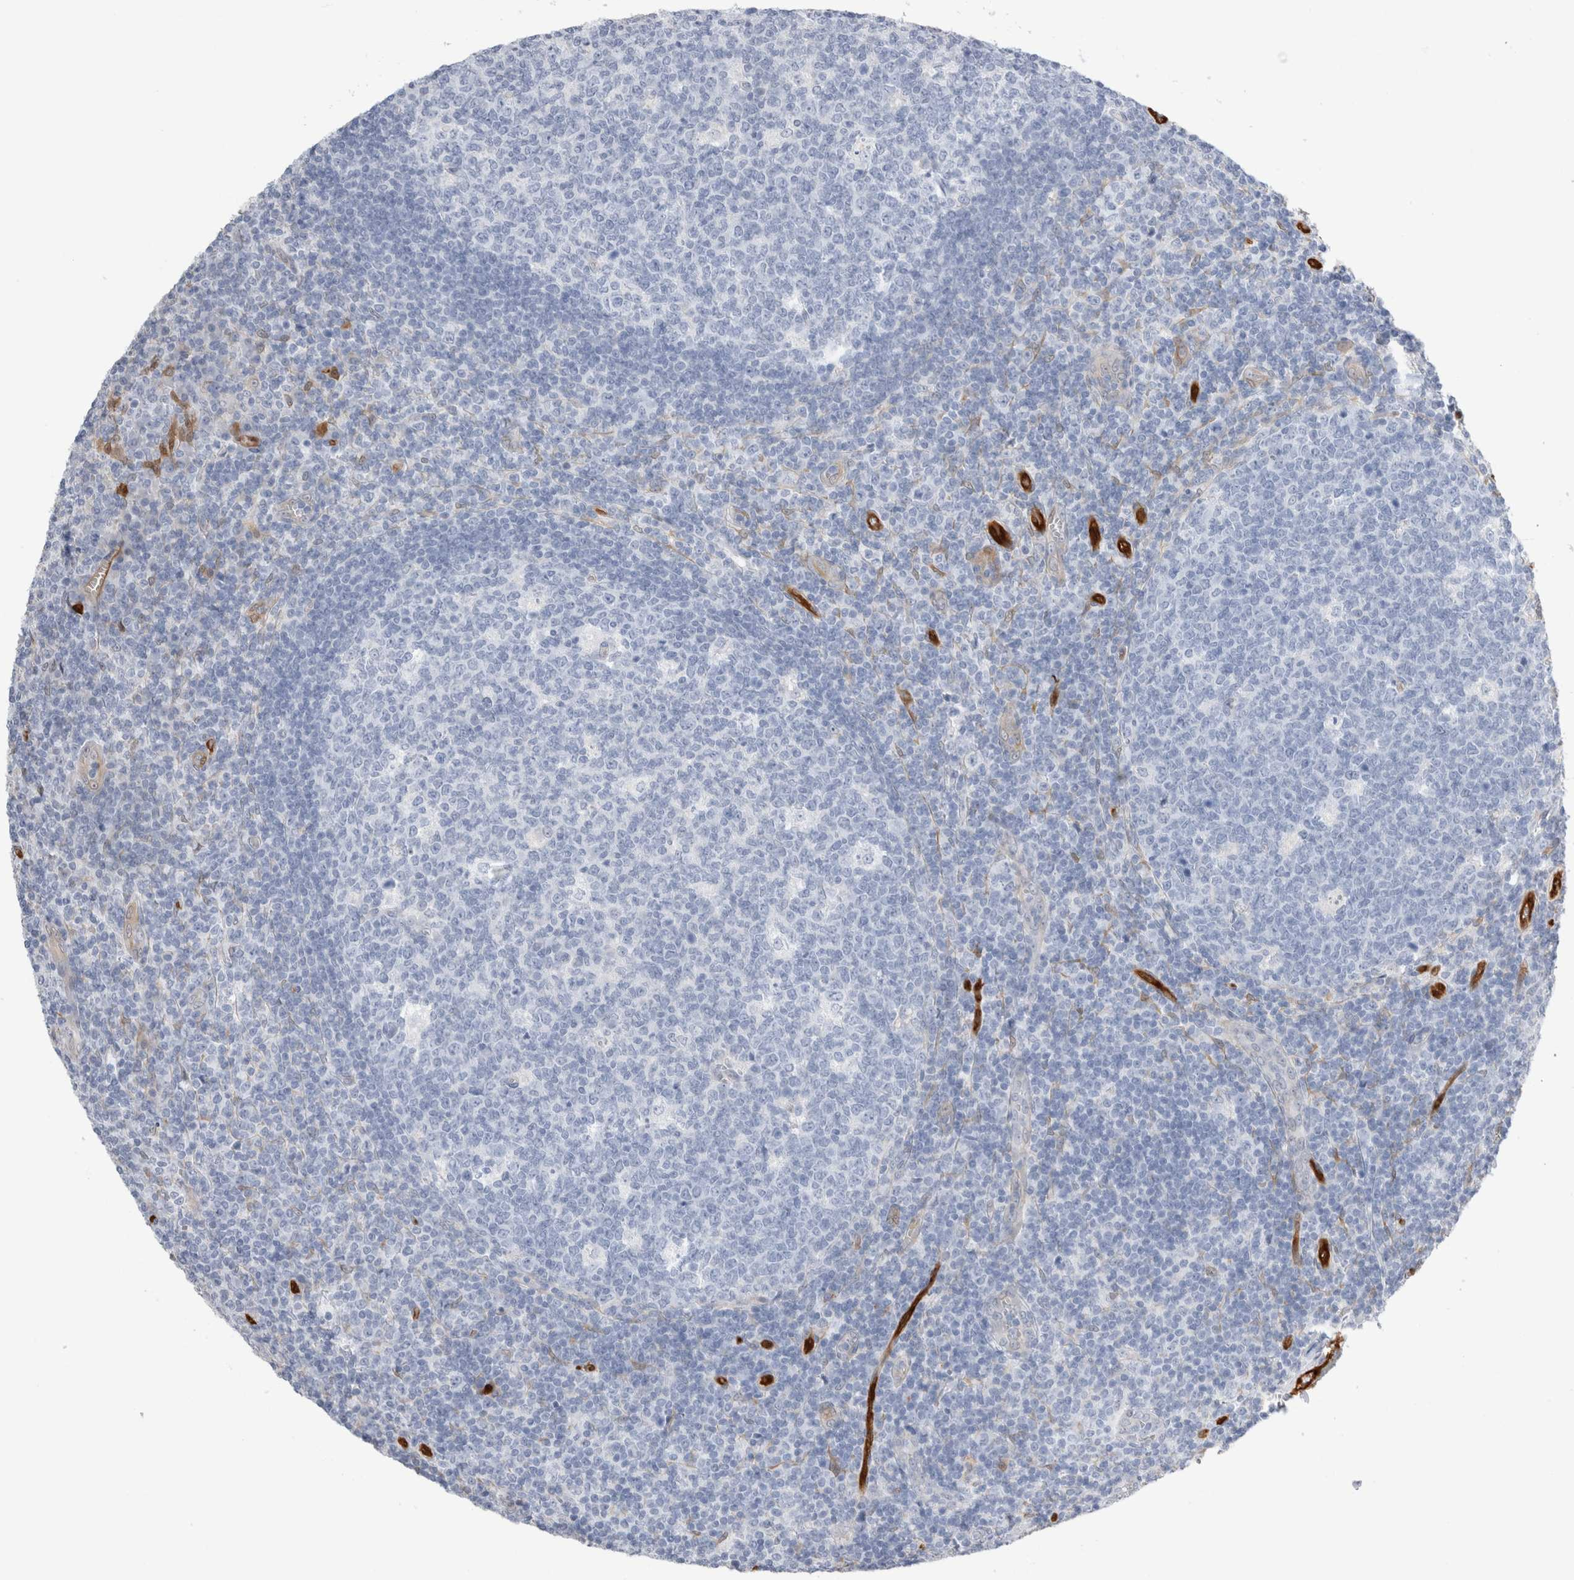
{"staining": {"intensity": "negative", "quantity": "none", "location": "none"}, "tissue": "tonsil", "cell_type": "Germinal center cells", "image_type": "normal", "snomed": [{"axis": "morphology", "description": "Normal tissue, NOS"}, {"axis": "topography", "description": "Tonsil"}], "caption": "Immunohistochemistry (IHC) micrograph of unremarkable human tonsil stained for a protein (brown), which exhibits no staining in germinal center cells. (Stains: DAB (3,3'-diaminobenzidine) immunohistochemistry (IHC) with hematoxylin counter stain, Microscopy: brightfield microscopy at high magnification).", "gene": "NAPEPLD", "patient": {"sex": "female", "age": 19}}